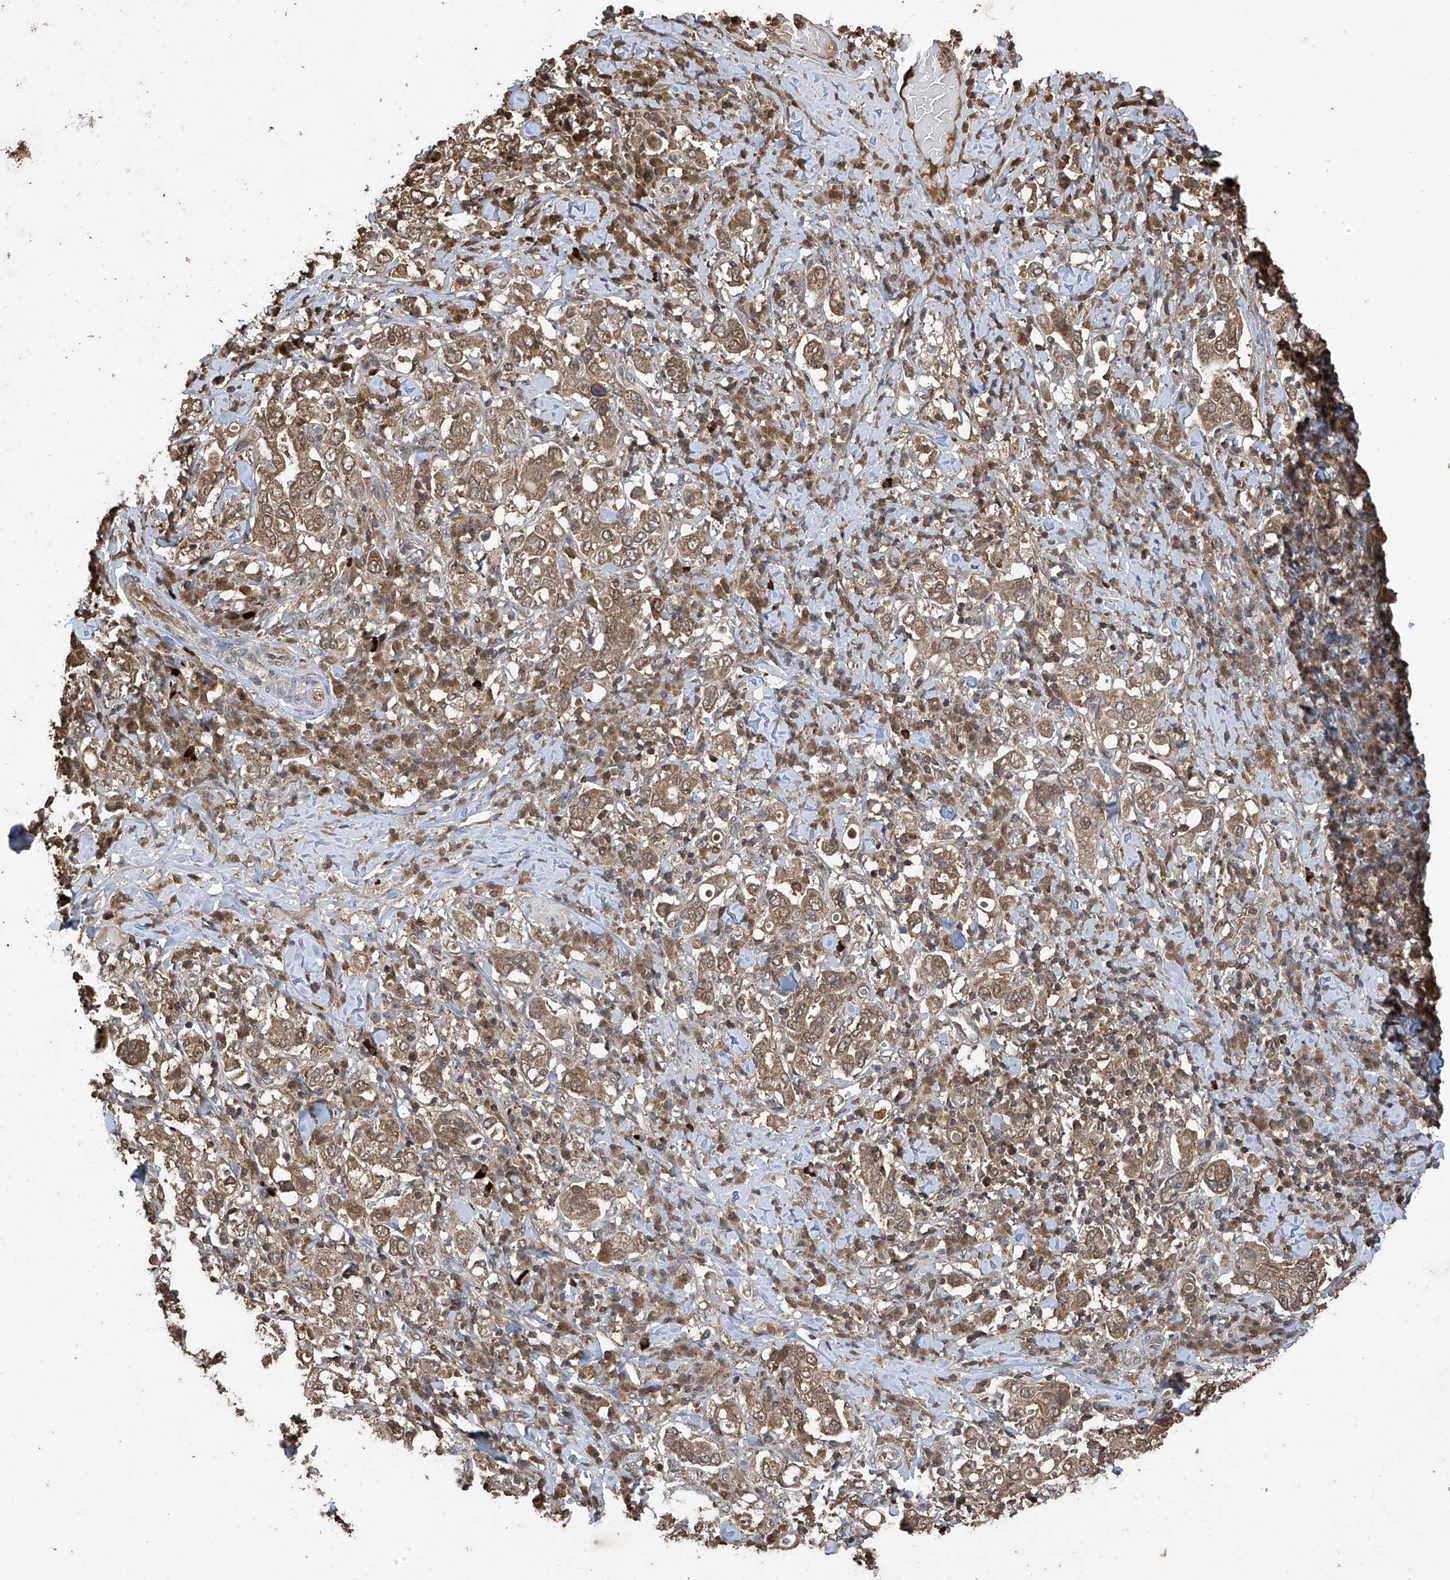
{"staining": {"intensity": "moderate", "quantity": ">75%", "location": "cytoplasmic/membranous"}, "tissue": "stomach cancer", "cell_type": "Tumor cells", "image_type": "cancer", "snomed": [{"axis": "morphology", "description": "Adenocarcinoma, NOS"}, {"axis": "topography", "description": "Stomach, upper"}], "caption": "Immunohistochemical staining of human stomach cancer (adenocarcinoma) exhibits medium levels of moderate cytoplasmic/membranous expression in about >75% of tumor cells. (Brightfield microscopy of DAB IHC at high magnification).", "gene": "PNPT1", "patient": {"sex": "male", "age": 62}}